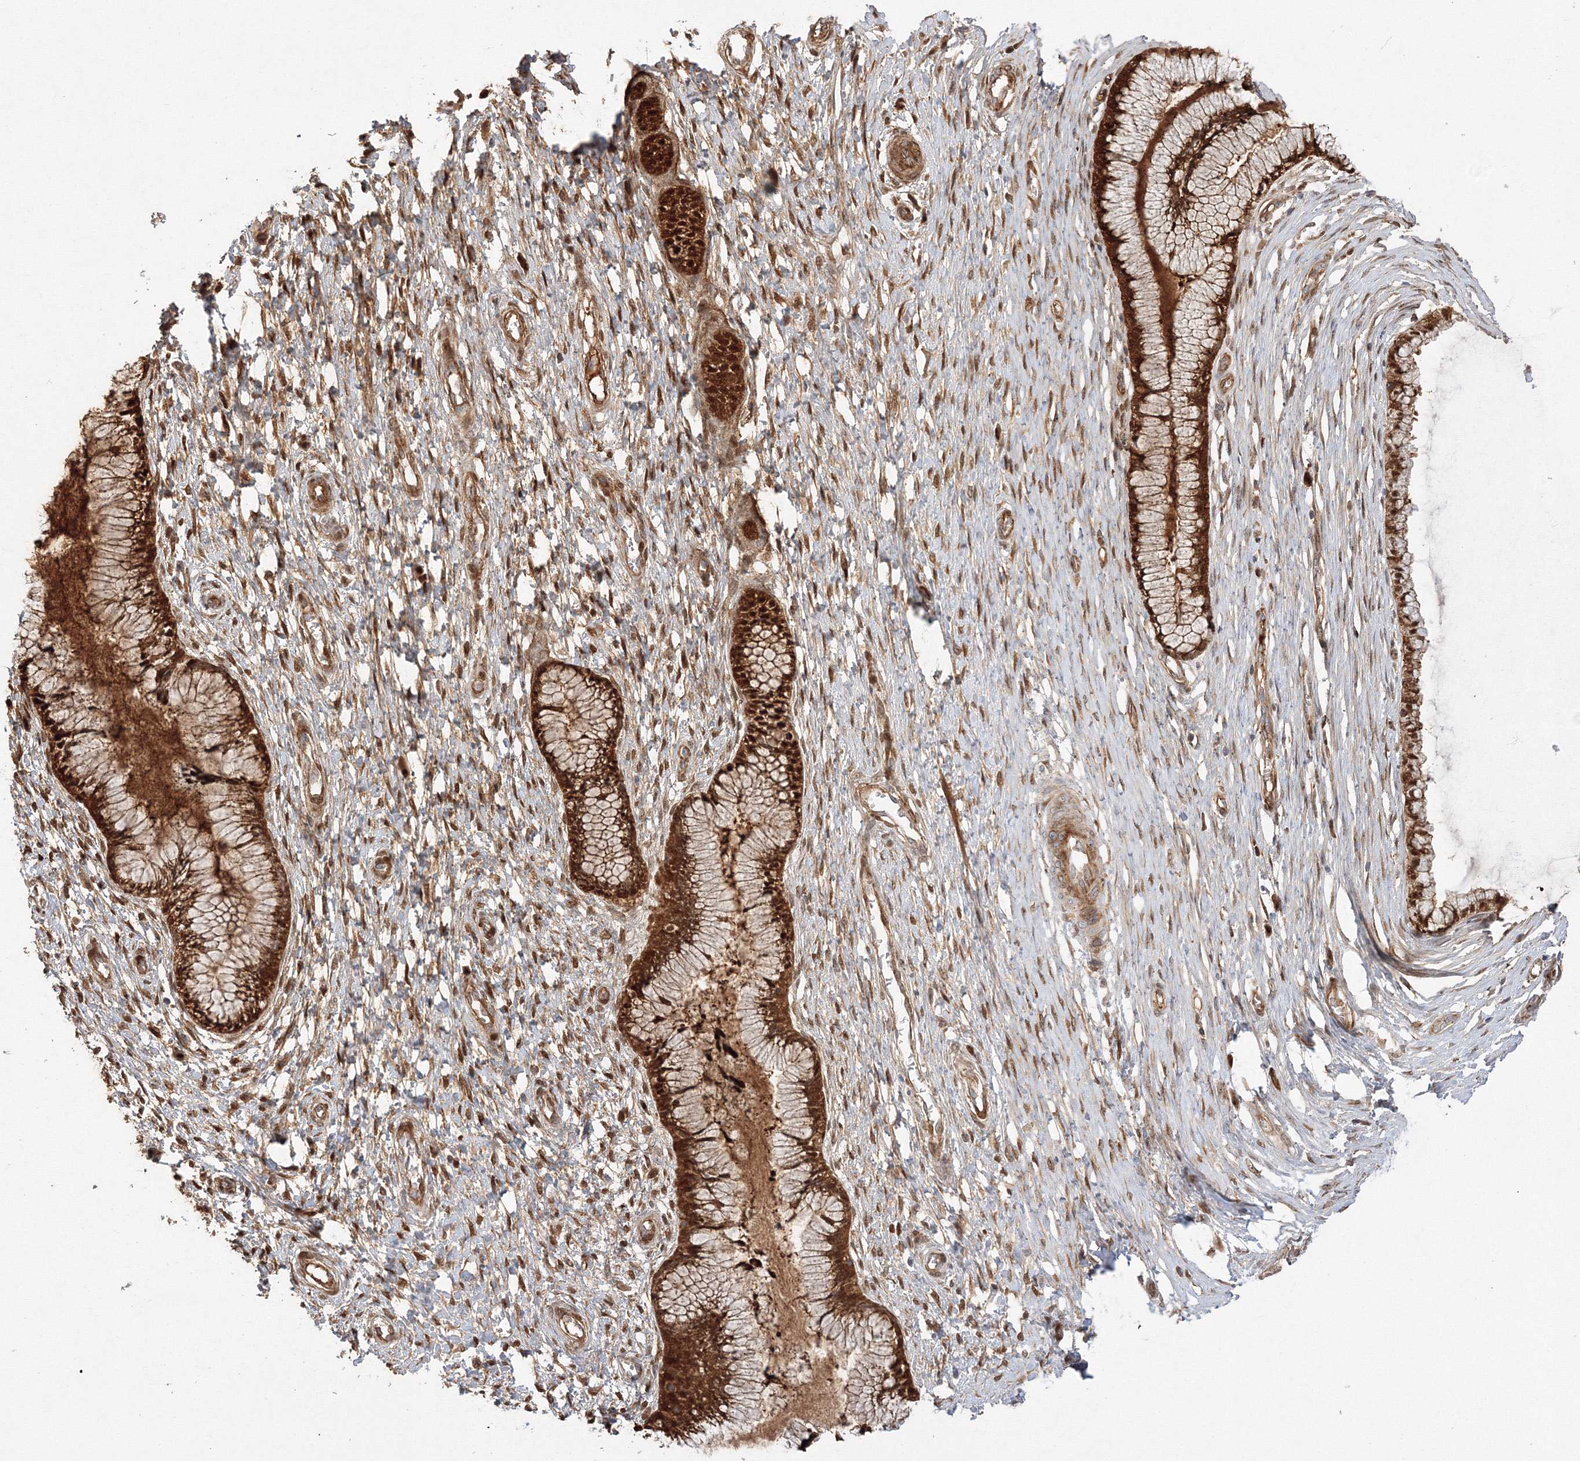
{"staining": {"intensity": "strong", "quantity": ">75%", "location": "cytoplasmic/membranous,nuclear"}, "tissue": "cervix", "cell_type": "Glandular cells", "image_type": "normal", "snomed": [{"axis": "morphology", "description": "Normal tissue, NOS"}, {"axis": "topography", "description": "Cervix"}], "caption": "High-power microscopy captured an immunohistochemistry (IHC) photomicrograph of unremarkable cervix, revealing strong cytoplasmic/membranous,nuclear staining in about >75% of glandular cells.", "gene": "NPM3", "patient": {"sex": "female", "age": 55}}